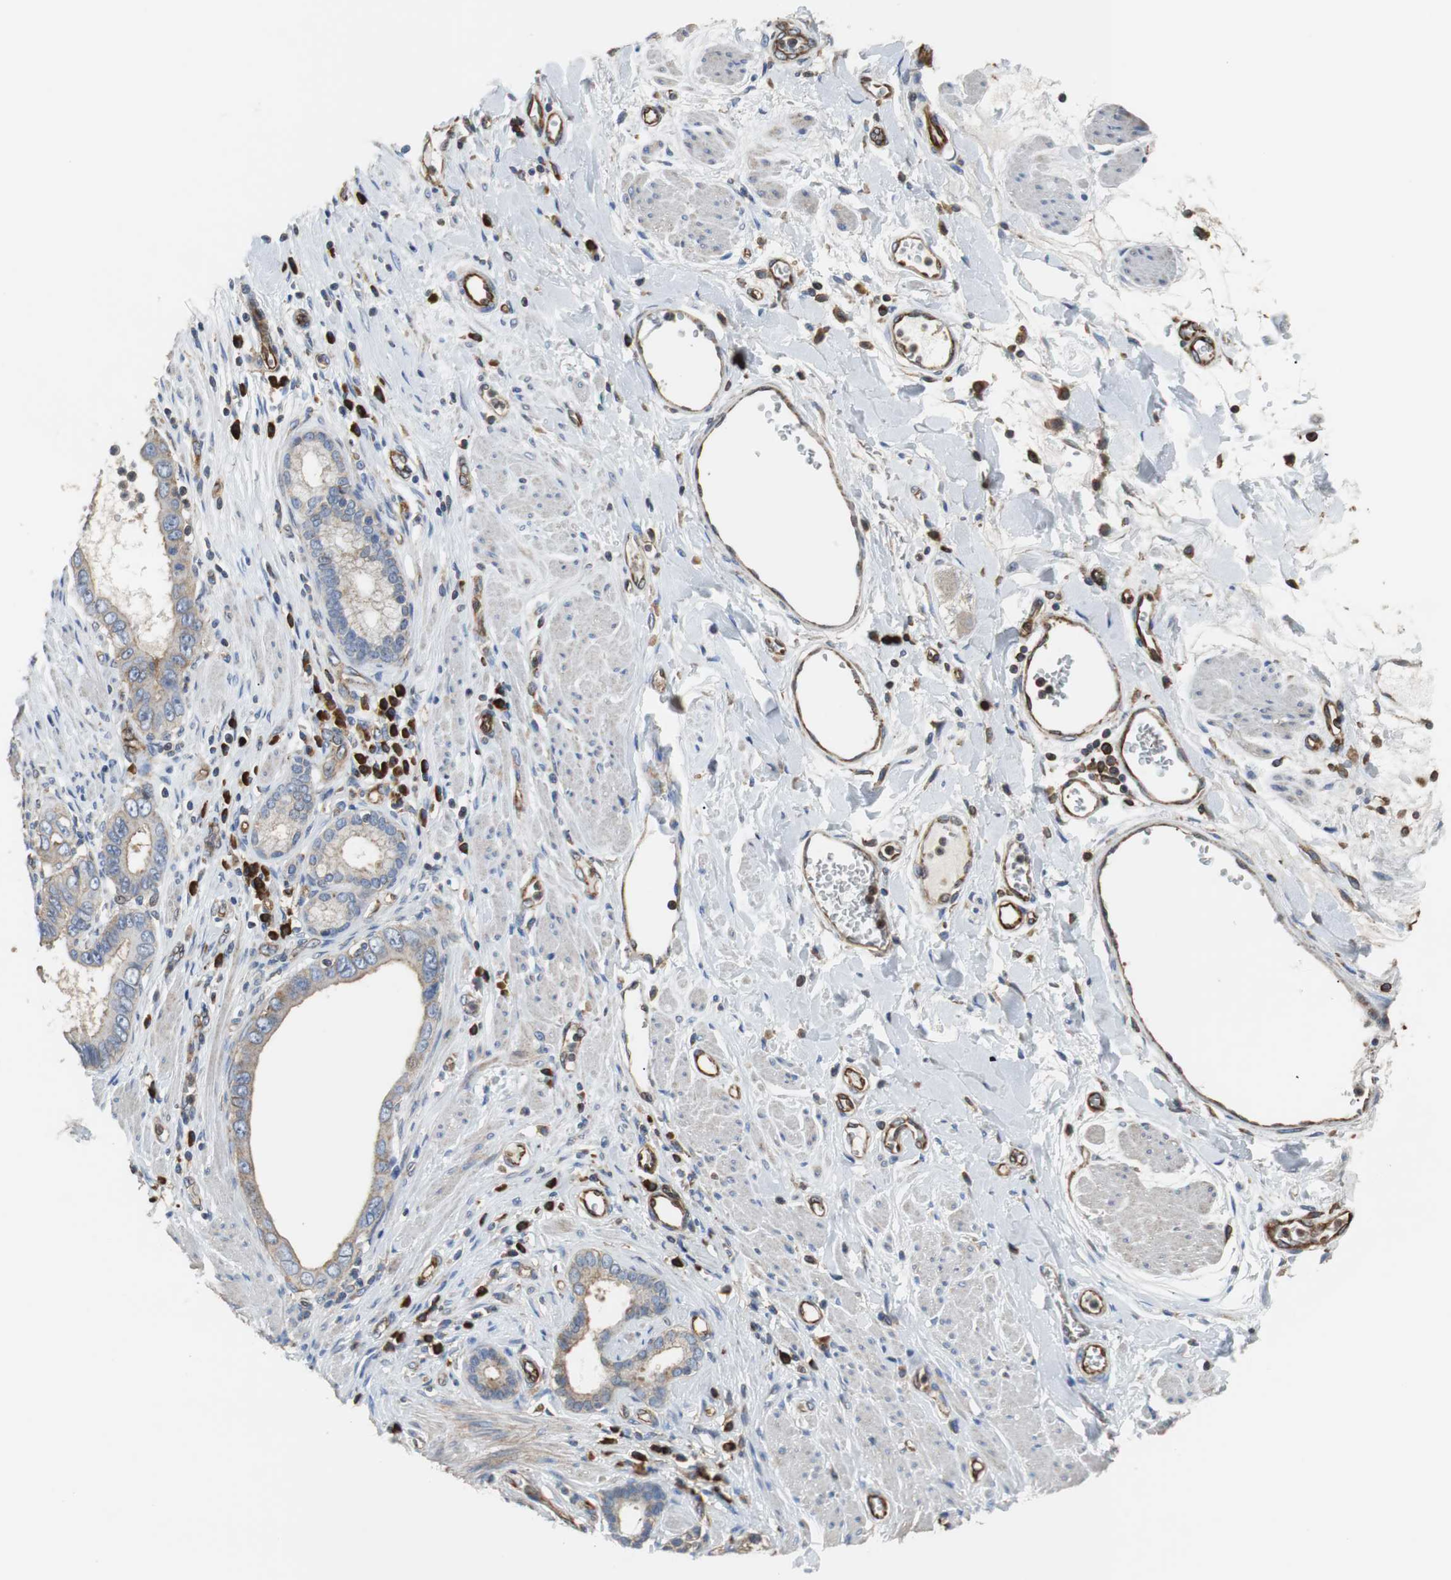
{"staining": {"intensity": "moderate", "quantity": ">75%", "location": "cytoplasmic/membranous"}, "tissue": "pancreatic cancer", "cell_type": "Tumor cells", "image_type": "cancer", "snomed": [{"axis": "morphology", "description": "Normal tissue, NOS"}, {"axis": "topography", "description": "Lymph node"}], "caption": "The image reveals staining of pancreatic cancer, revealing moderate cytoplasmic/membranous protein positivity (brown color) within tumor cells.", "gene": "PLCG2", "patient": {"sex": "male", "age": 50}}